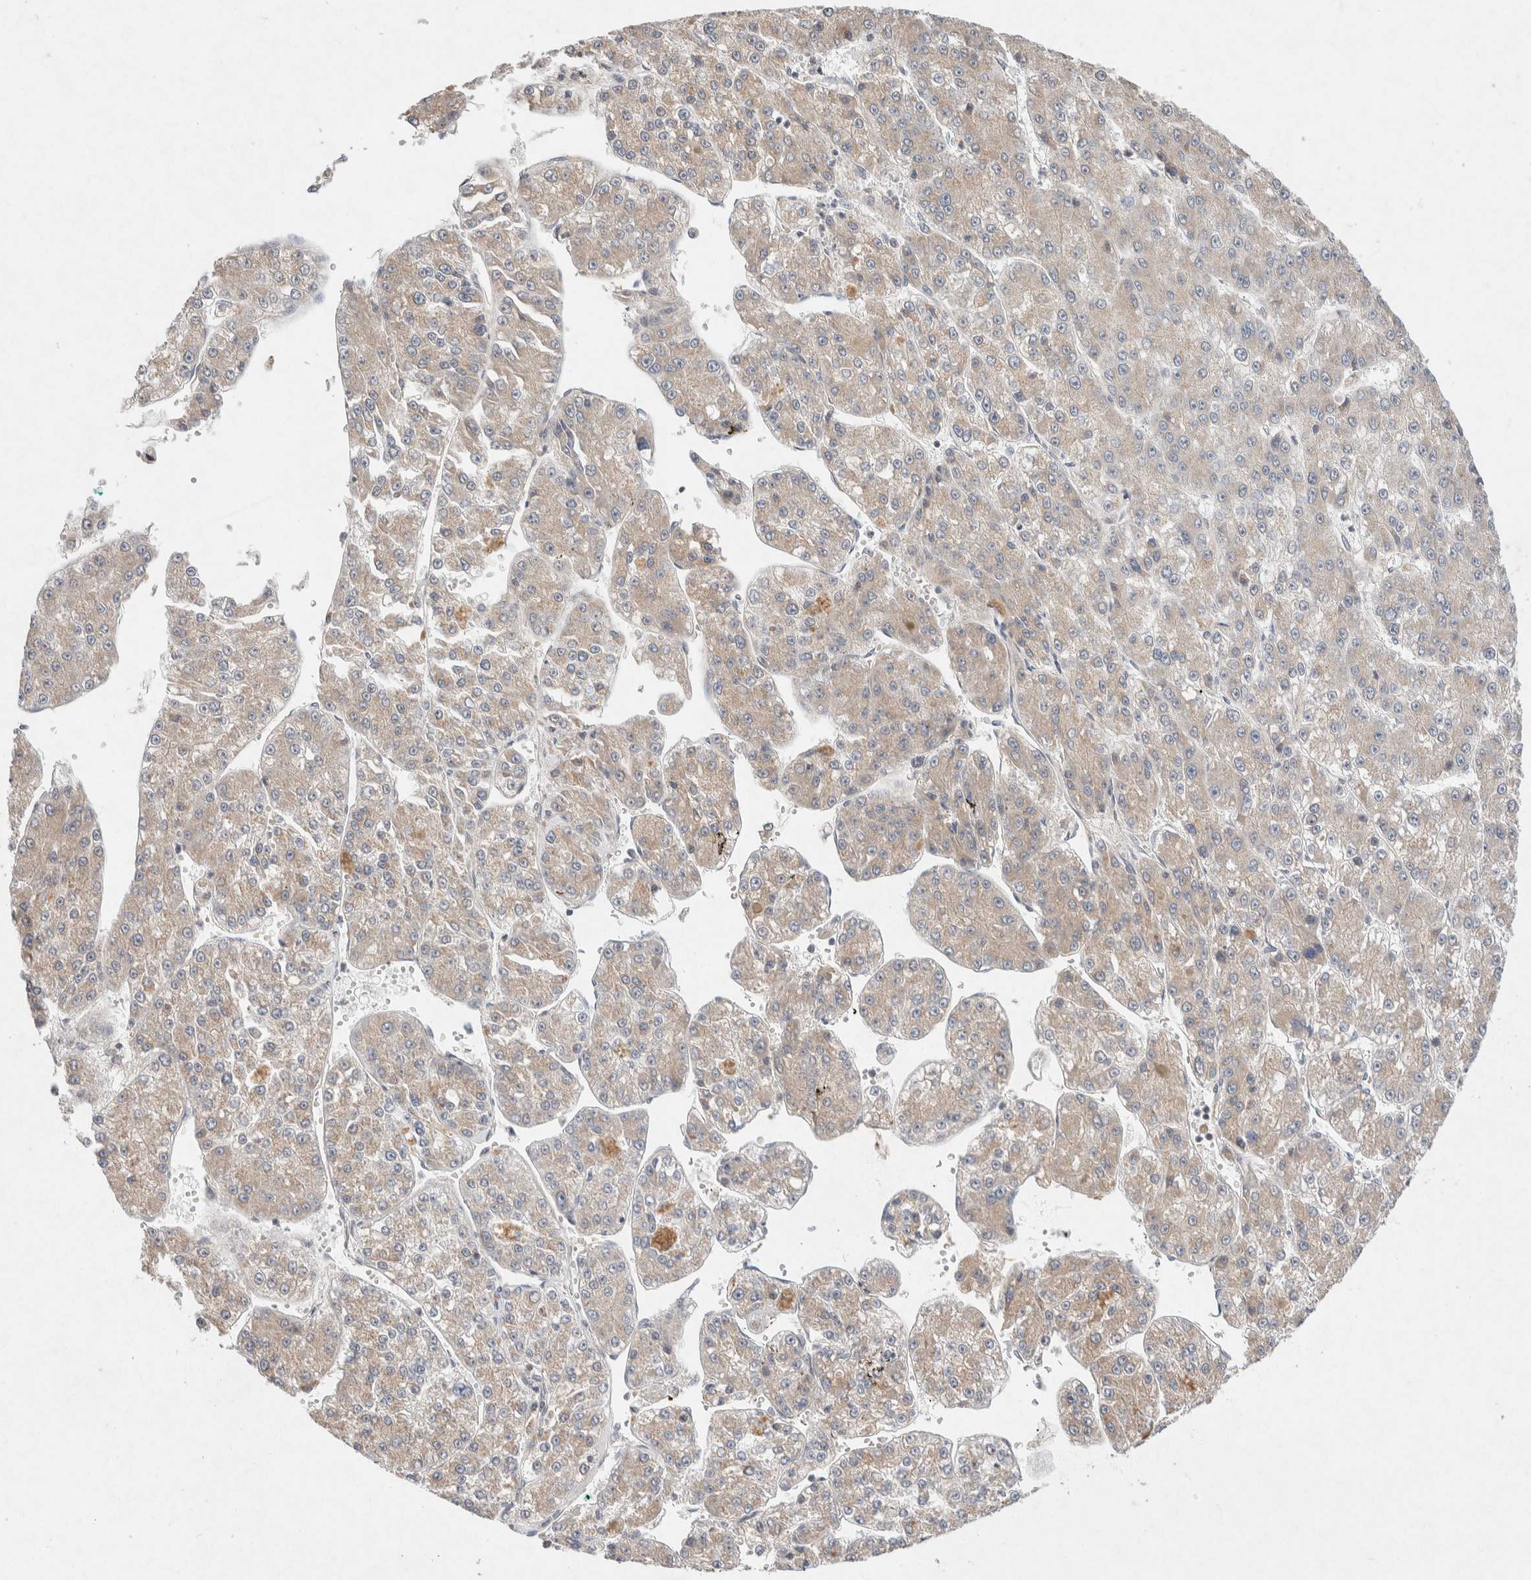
{"staining": {"intensity": "weak", "quantity": "<25%", "location": "cytoplasmic/membranous"}, "tissue": "liver cancer", "cell_type": "Tumor cells", "image_type": "cancer", "snomed": [{"axis": "morphology", "description": "Carcinoma, Hepatocellular, NOS"}, {"axis": "topography", "description": "Liver"}], "caption": "Immunohistochemical staining of liver hepatocellular carcinoma shows no significant staining in tumor cells.", "gene": "CMTM4", "patient": {"sex": "female", "age": 73}}